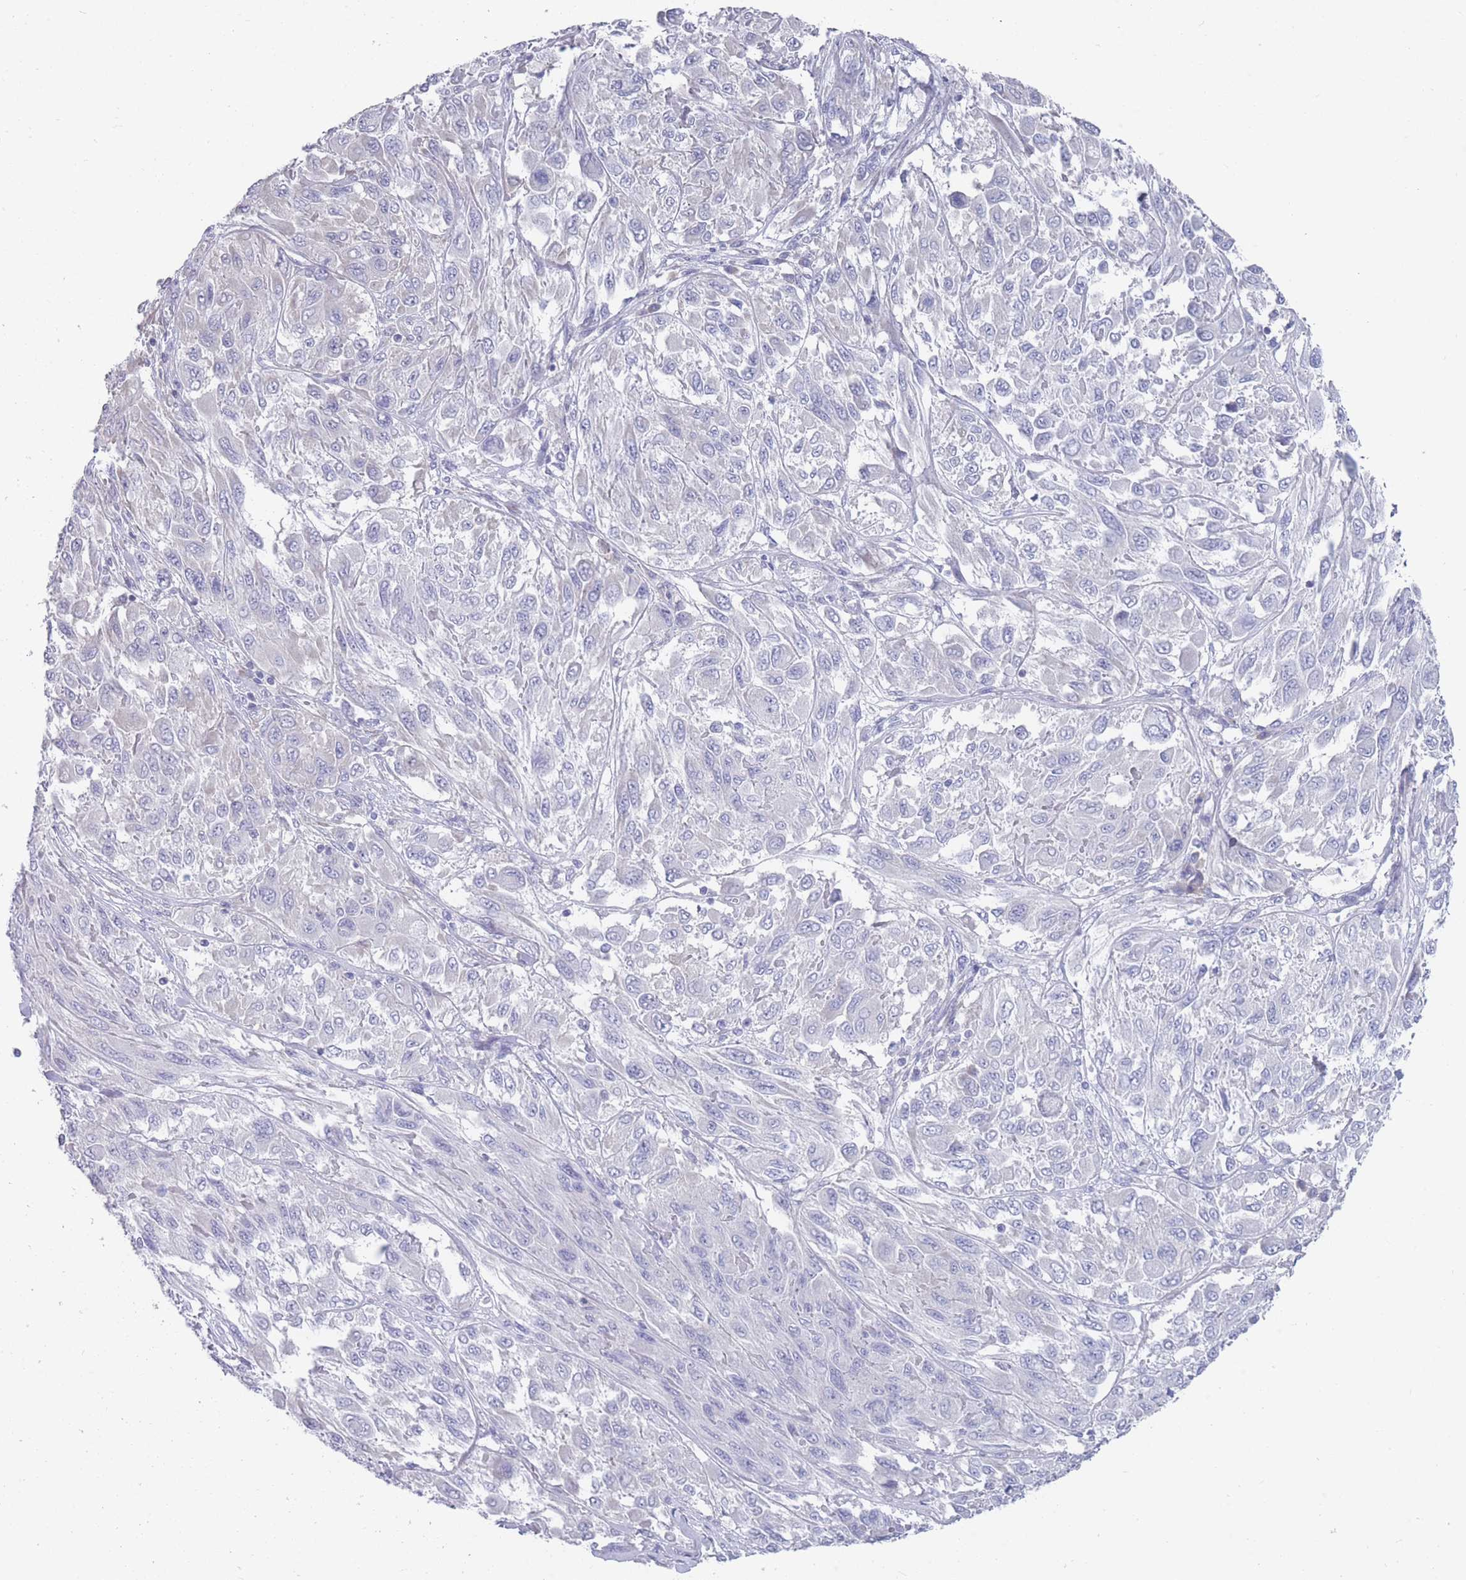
{"staining": {"intensity": "negative", "quantity": "none", "location": "none"}, "tissue": "melanoma", "cell_type": "Tumor cells", "image_type": "cancer", "snomed": [{"axis": "morphology", "description": "Malignant melanoma, NOS"}, {"axis": "topography", "description": "Skin"}], "caption": "This is a micrograph of immunohistochemistry staining of malignant melanoma, which shows no positivity in tumor cells.", "gene": "PIGU", "patient": {"sex": "female", "age": 91}}